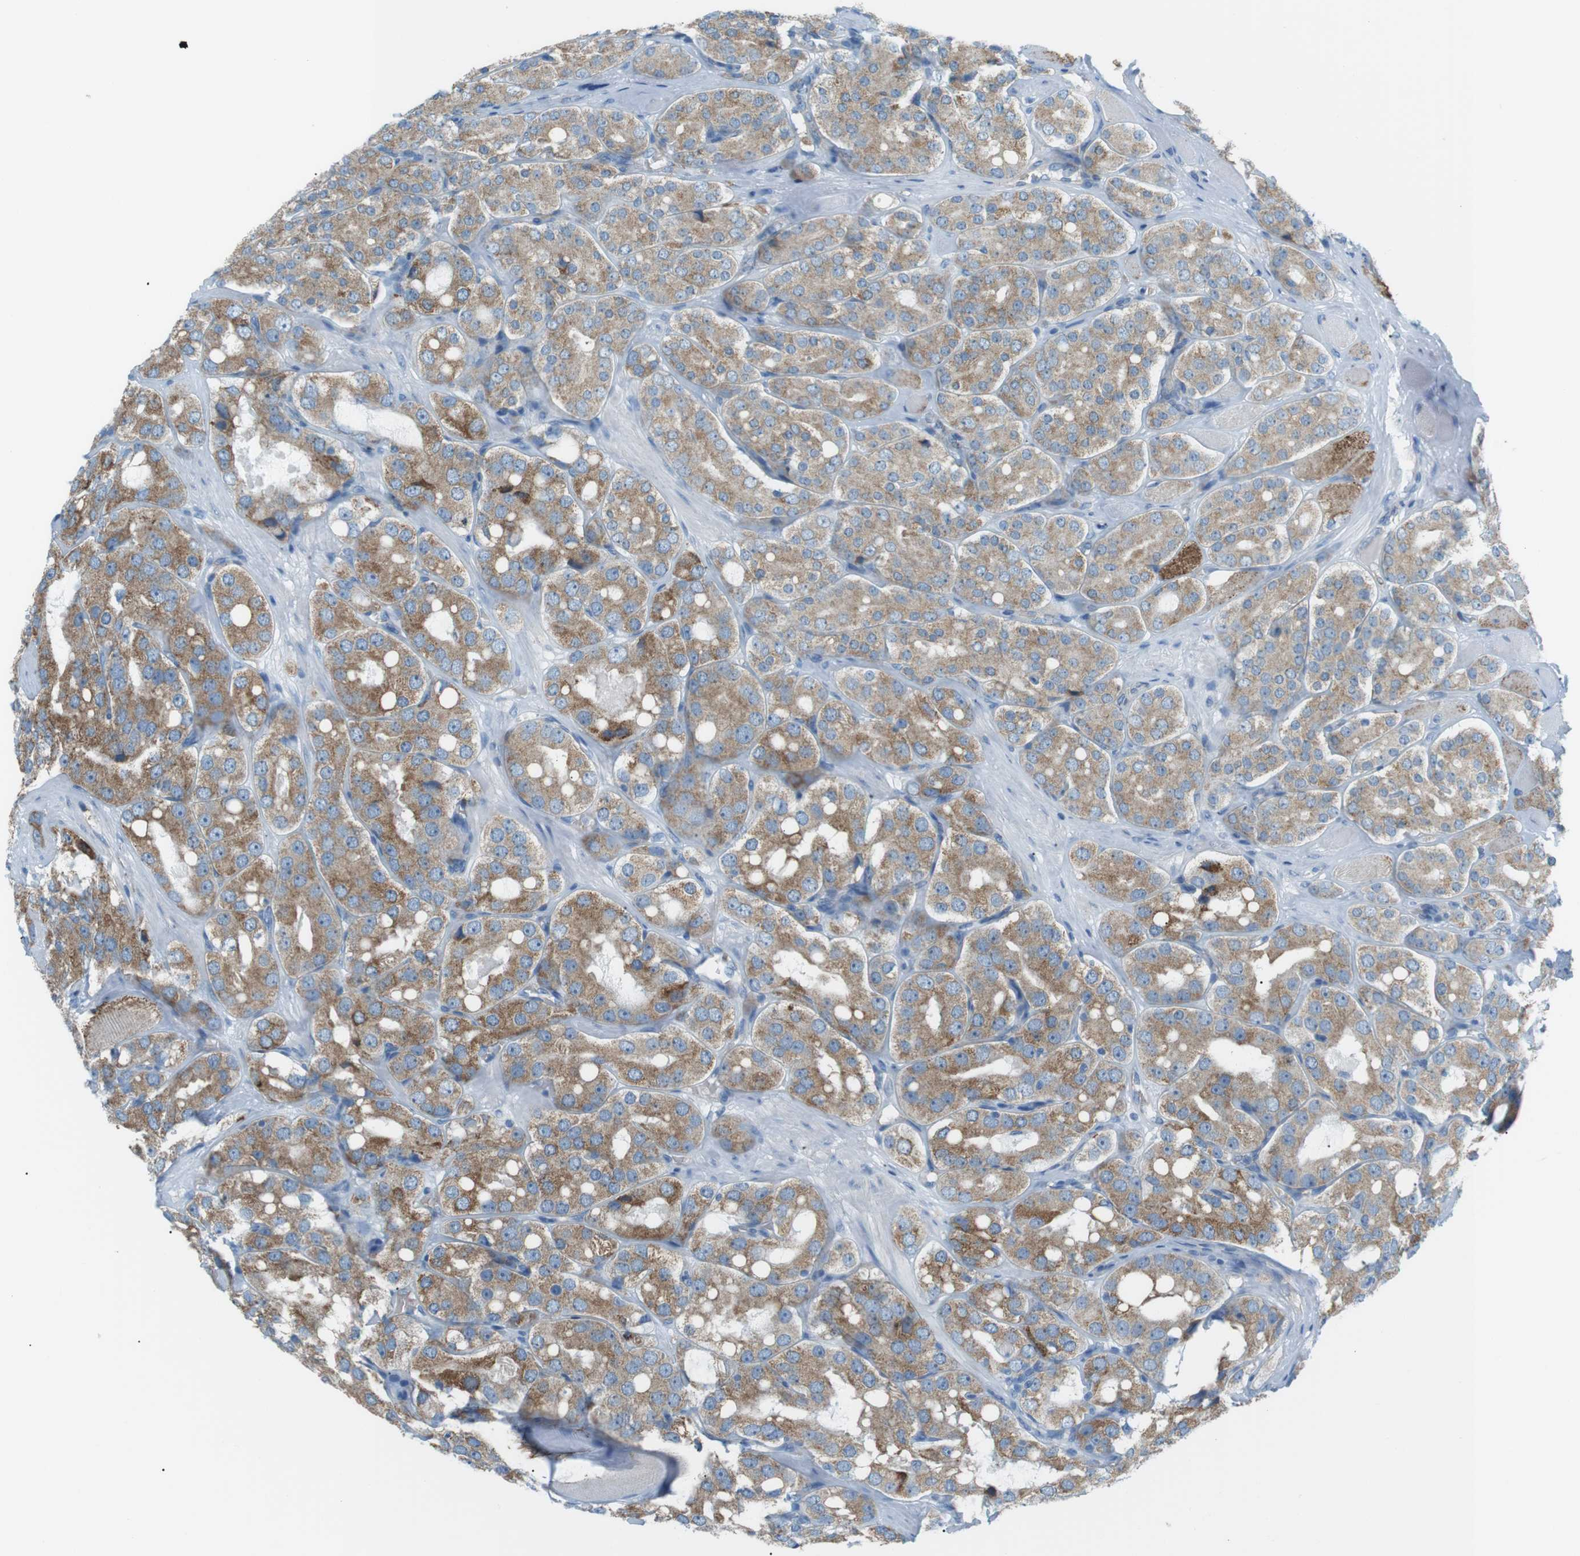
{"staining": {"intensity": "moderate", "quantity": "25%-75%", "location": "cytoplasmic/membranous"}, "tissue": "prostate cancer", "cell_type": "Tumor cells", "image_type": "cancer", "snomed": [{"axis": "morphology", "description": "Adenocarcinoma, High grade"}, {"axis": "topography", "description": "Prostate"}], "caption": "Moderate cytoplasmic/membranous staining for a protein is present in approximately 25%-75% of tumor cells of prostate cancer (high-grade adenocarcinoma) using IHC.", "gene": "VAMP1", "patient": {"sex": "male", "age": 65}}